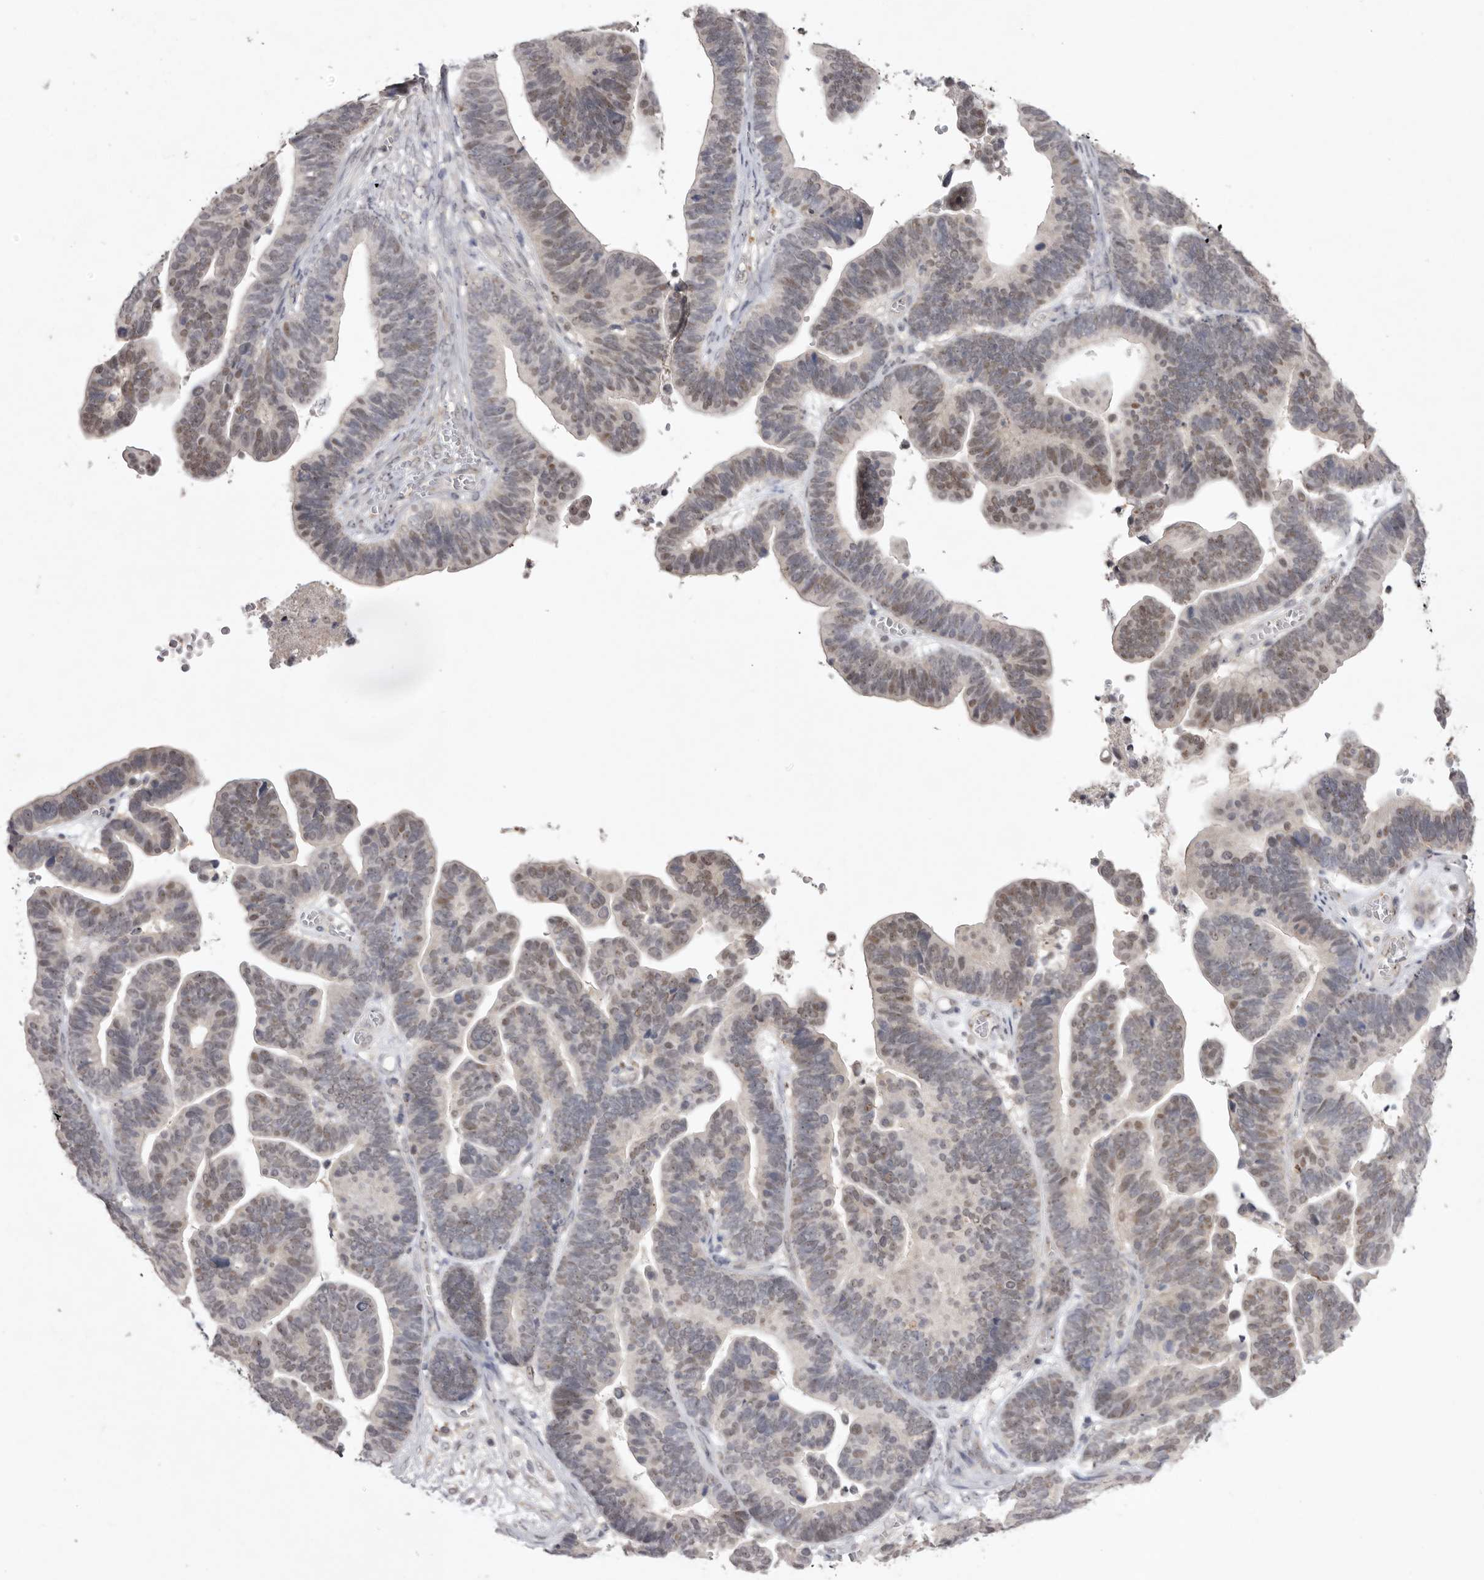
{"staining": {"intensity": "weak", "quantity": "25%-75%", "location": "nuclear"}, "tissue": "ovarian cancer", "cell_type": "Tumor cells", "image_type": "cancer", "snomed": [{"axis": "morphology", "description": "Cystadenocarcinoma, serous, NOS"}, {"axis": "topography", "description": "Ovary"}], "caption": "Immunohistochemical staining of human serous cystadenocarcinoma (ovarian) shows weak nuclear protein expression in about 25%-75% of tumor cells.", "gene": "TADA1", "patient": {"sex": "female", "age": 56}}